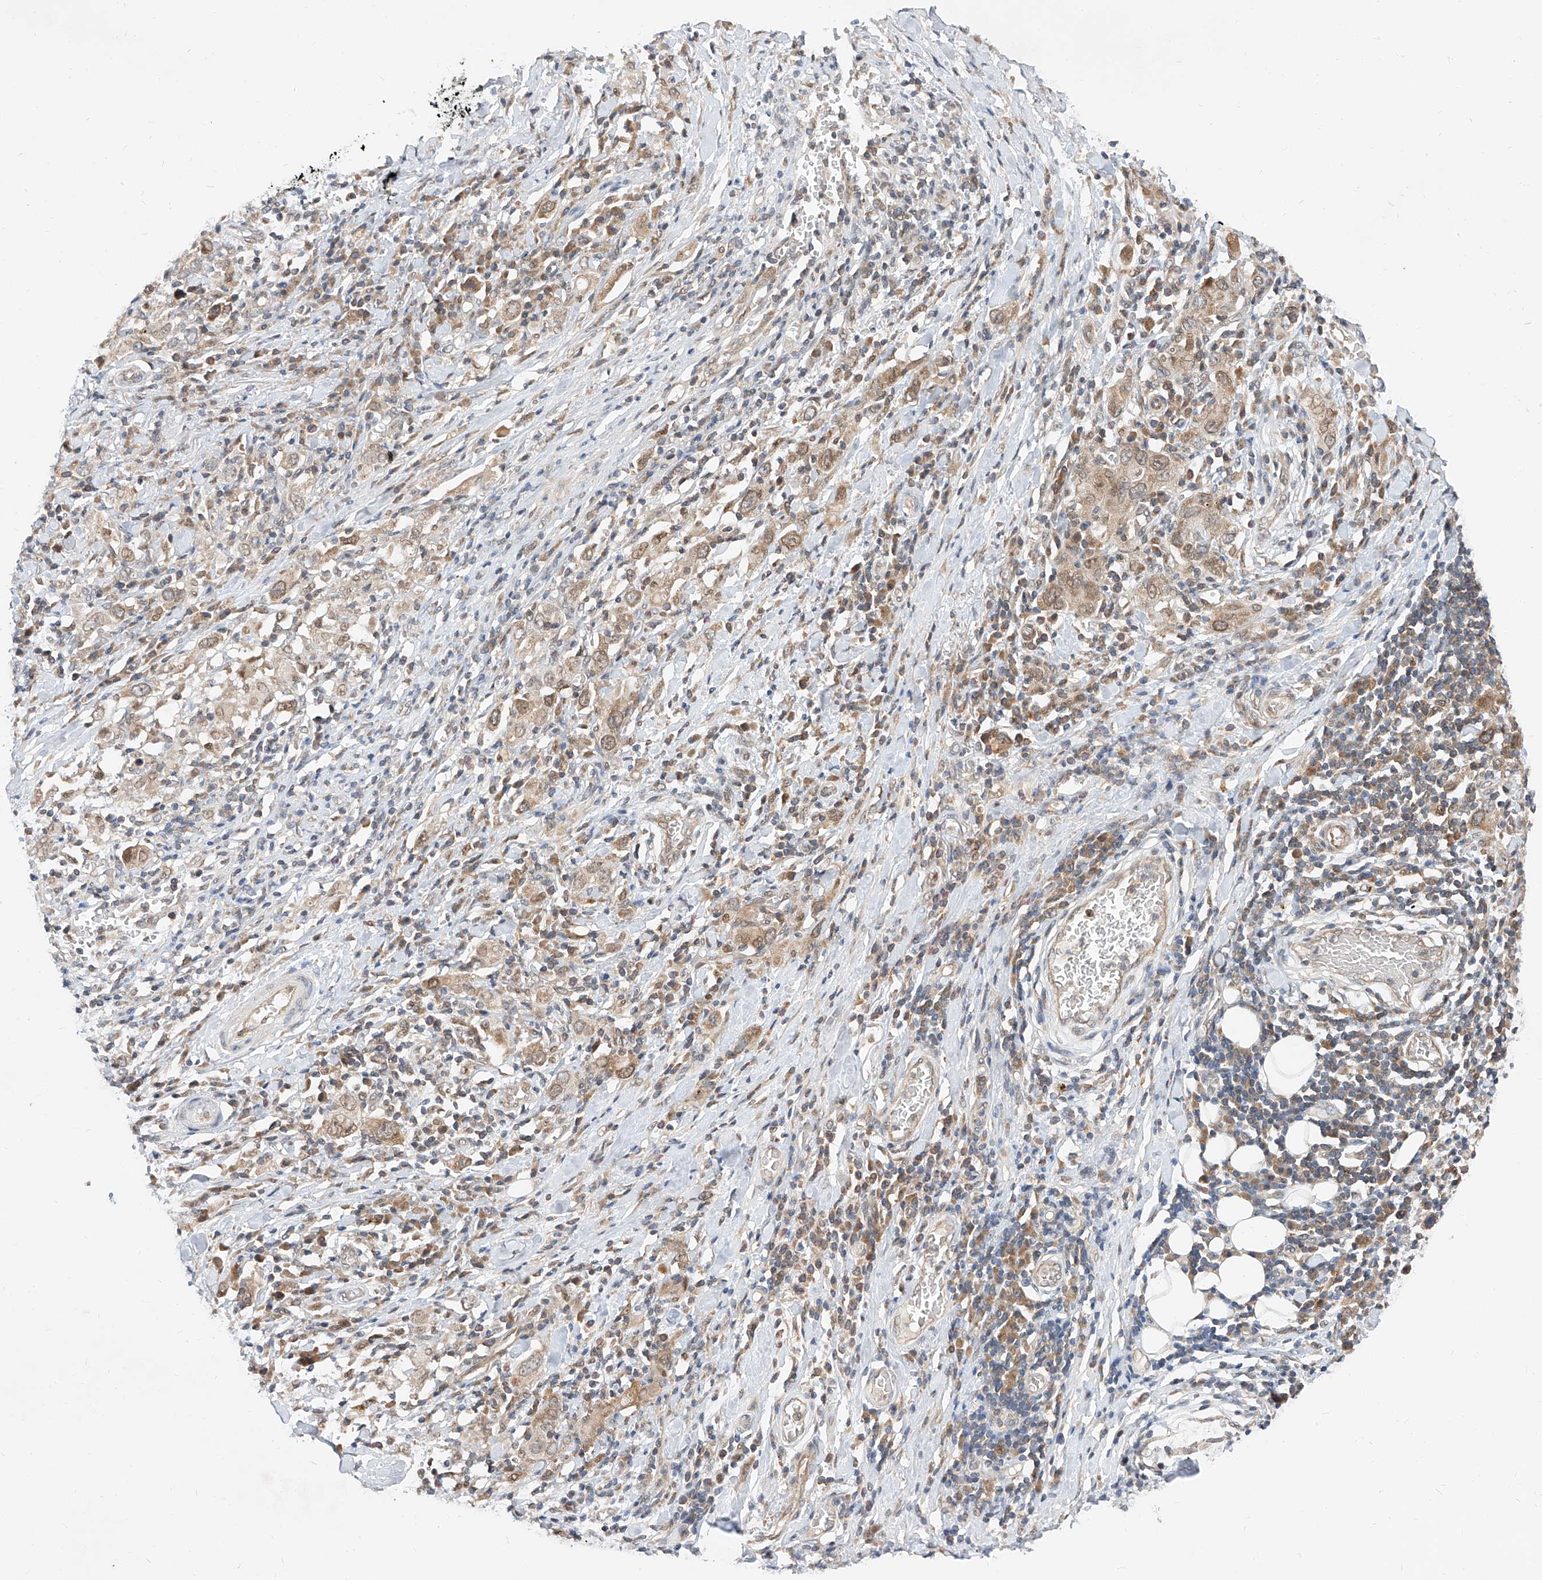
{"staining": {"intensity": "weak", "quantity": ">75%", "location": "cytoplasmic/membranous"}, "tissue": "stomach cancer", "cell_type": "Tumor cells", "image_type": "cancer", "snomed": [{"axis": "morphology", "description": "Adenocarcinoma, NOS"}, {"axis": "topography", "description": "Stomach, upper"}], "caption": "Tumor cells exhibit low levels of weak cytoplasmic/membranous positivity in approximately >75% of cells in human stomach cancer.", "gene": "DIRAS3", "patient": {"sex": "male", "age": 62}}